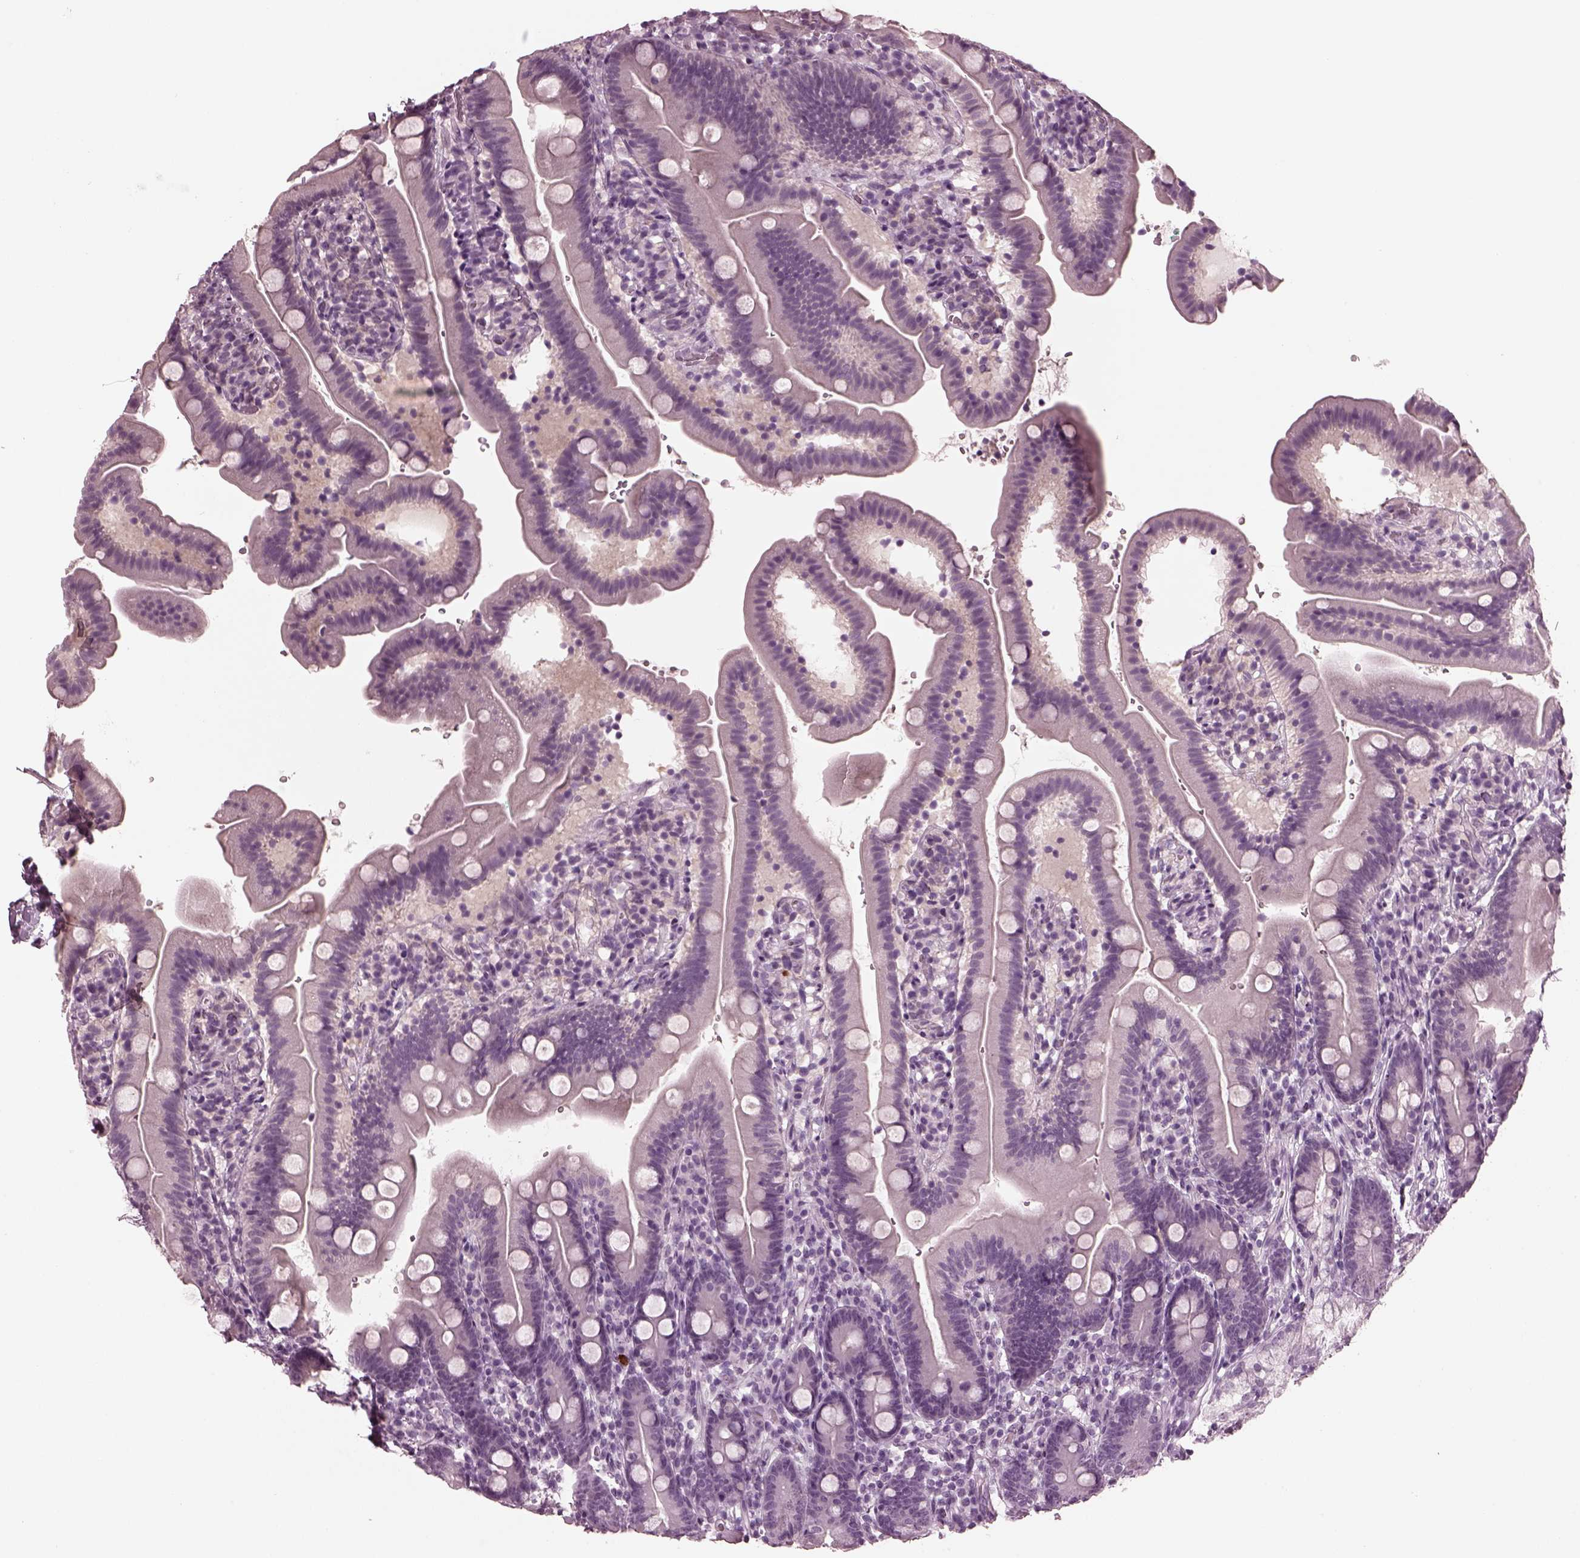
{"staining": {"intensity": "negative", "quantity": "none", "location": "none"}, "tissue": "duodenum", "cell_type": "Glandular cells", "image_type": "normal", "snomed": [{"axis": "morphology", "description": "Normal tissue, NOS"}, {"axis": "topography", "description": "Duodenum"}], "caption": "High power microscopy histopathology image of an IHC photomicrograph of unremarkable duodenum, revealing no significant positivity in glandular cells.", "gene": "MIB2", "patient": {"sex": "female", "age": 67}}